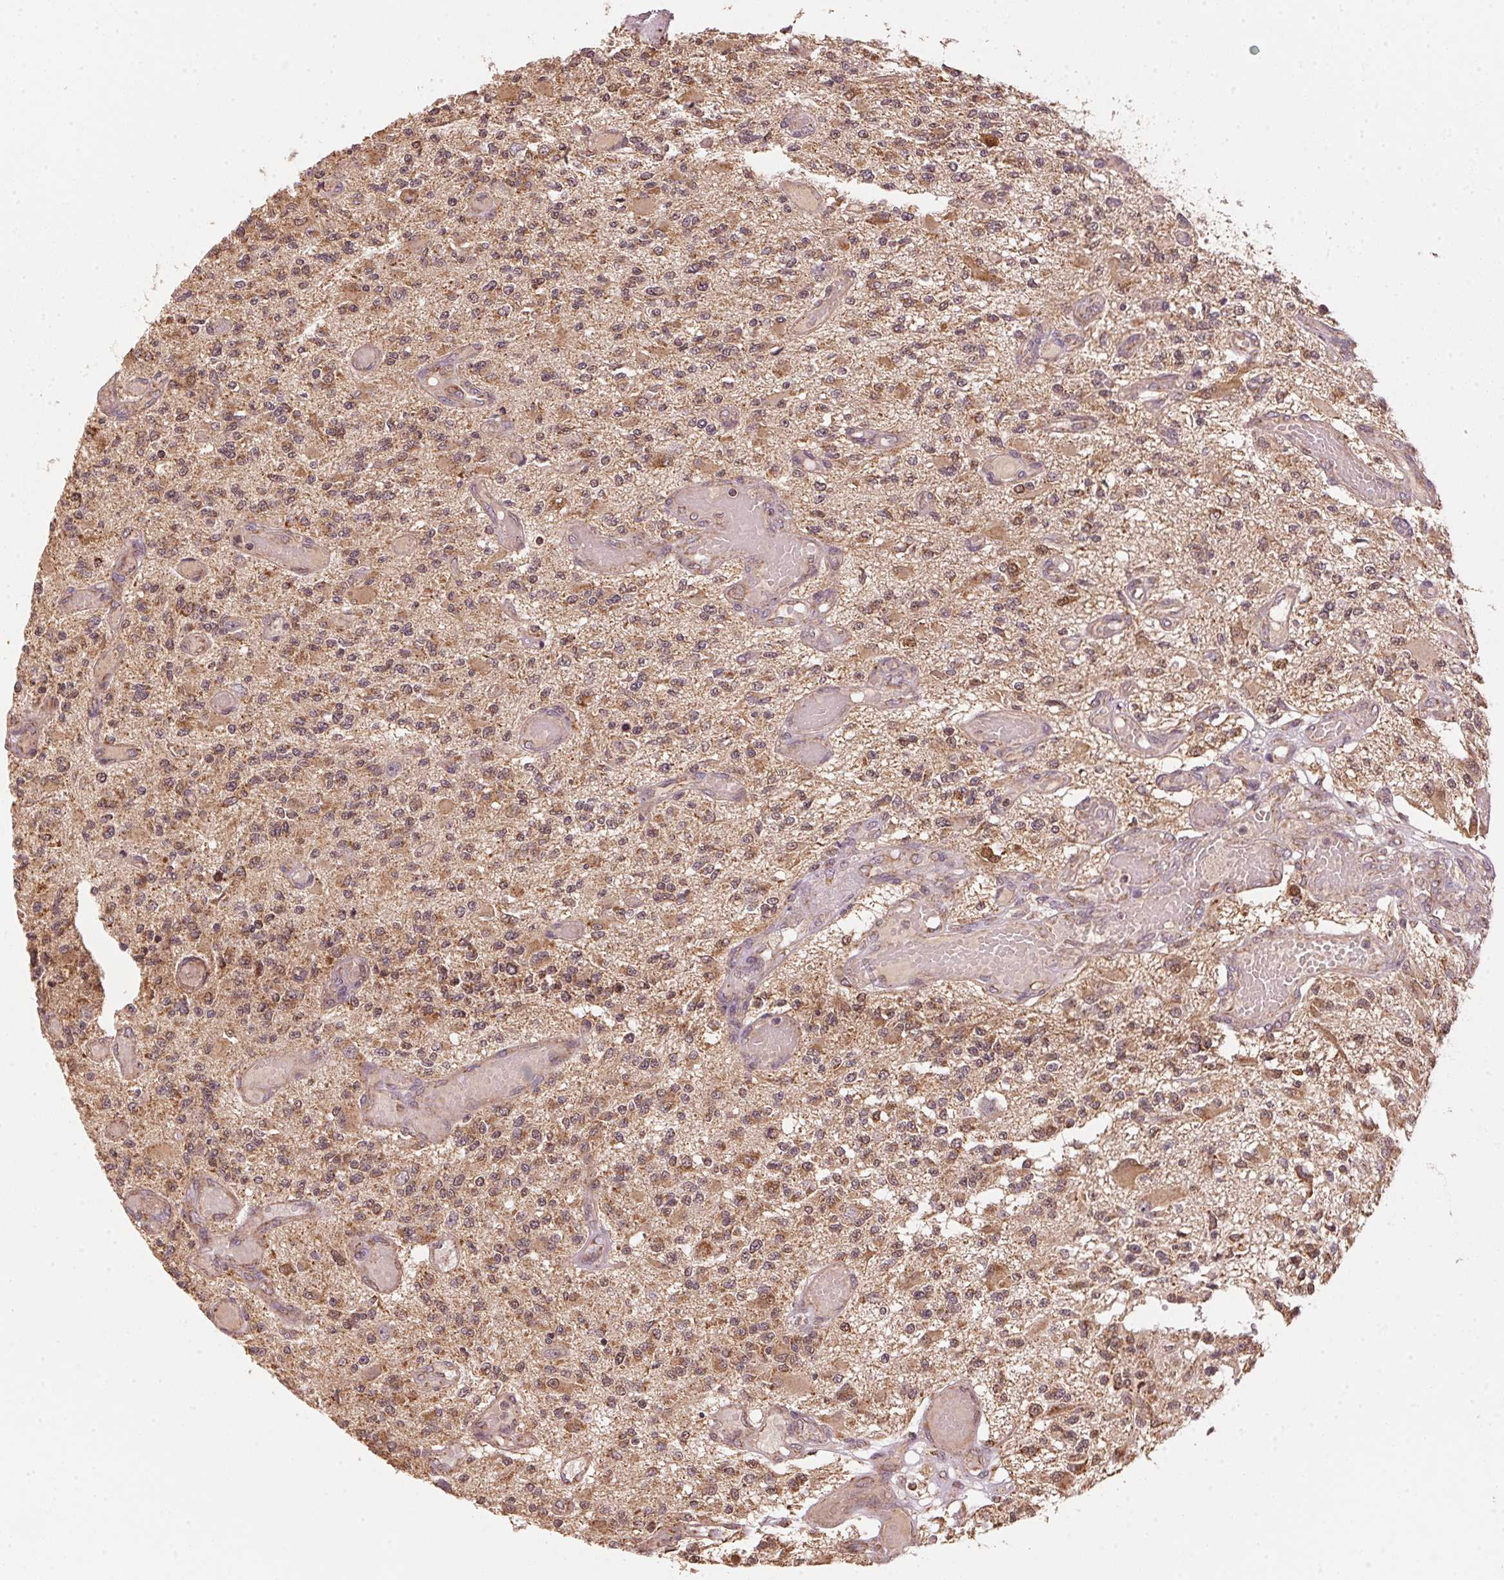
{"staining": {"intensity": "moderate", "quantity": ">75%", "location": "cytoplasmic/membranous"}, "tissue": "glioma", "cell_type": "Tumor cells", "image_type": "cancer", "snomed": [{"axis": "morphology", "description": "Glioma, malignant, High grade"}, {"axis": "topography", "description": "Brain"}], "caption": "Immunohistochemistry photomicrograph of human high-grade glioma (malignant) stained for a protein (brown), which displays medium levels of moderate cytoplasmic/membranous expression in approximately >75% of tumor cells.", "gene": "ARHGAP6", "patient": {"sex": "female", "age": 63}}